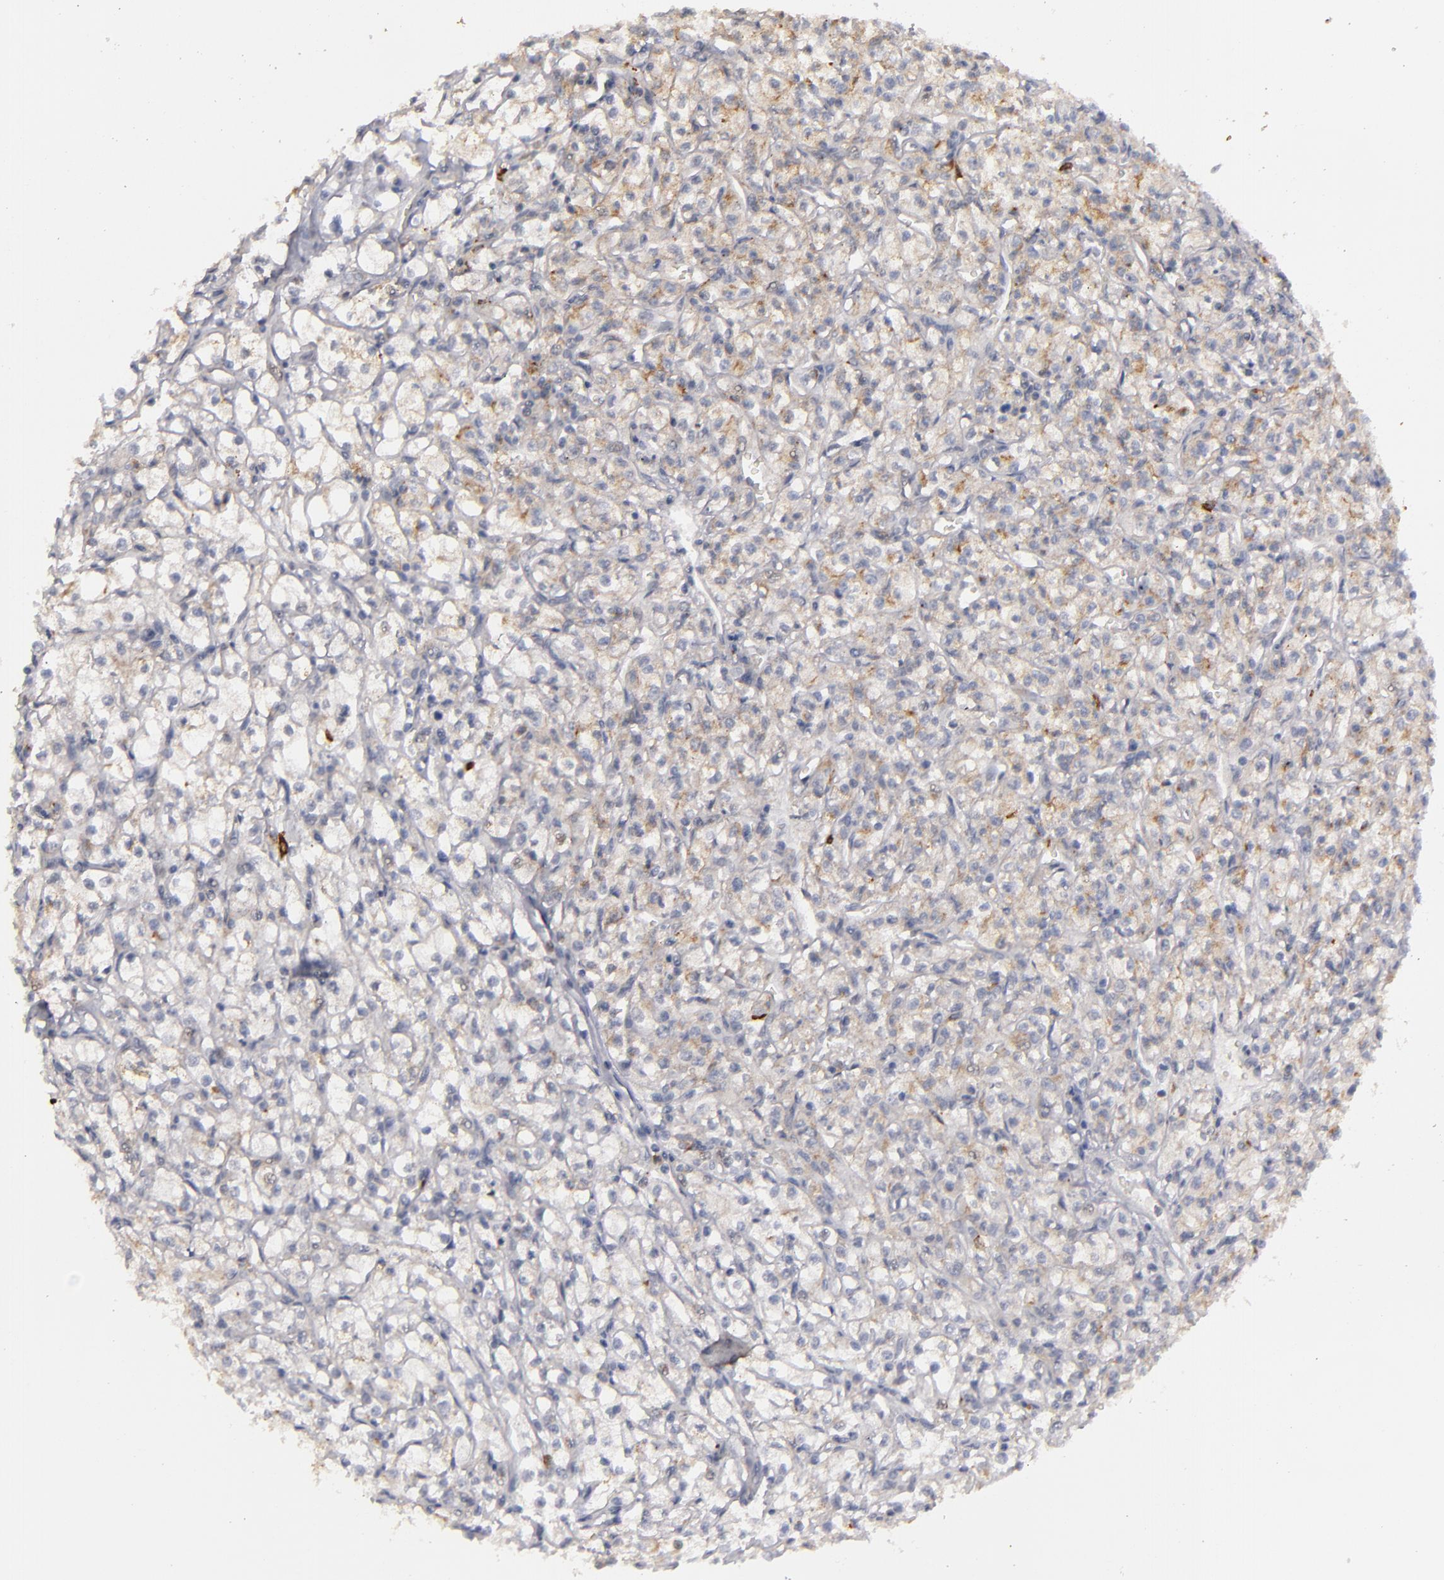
{"staining": {"intensity": "weak", "quantity": ">75%", "location": "cytoplasmic/membranous"}, "tissue": "renal cancer", "cell_type": "Tumor cells", "image_type": "cancer", "snomed": [{"axis": "morphology", "description": "Adenocarcinoma, NOS"}, {"axis": "topography", "description": "Kidney"}], "caption": "Tumor cells exhibit weak cytoplasmic/membranous positivity in about >75% of cells in renal adenocarcinoma.", "gene": "STX3", "patient": {"sex": "male", "age": 61}}